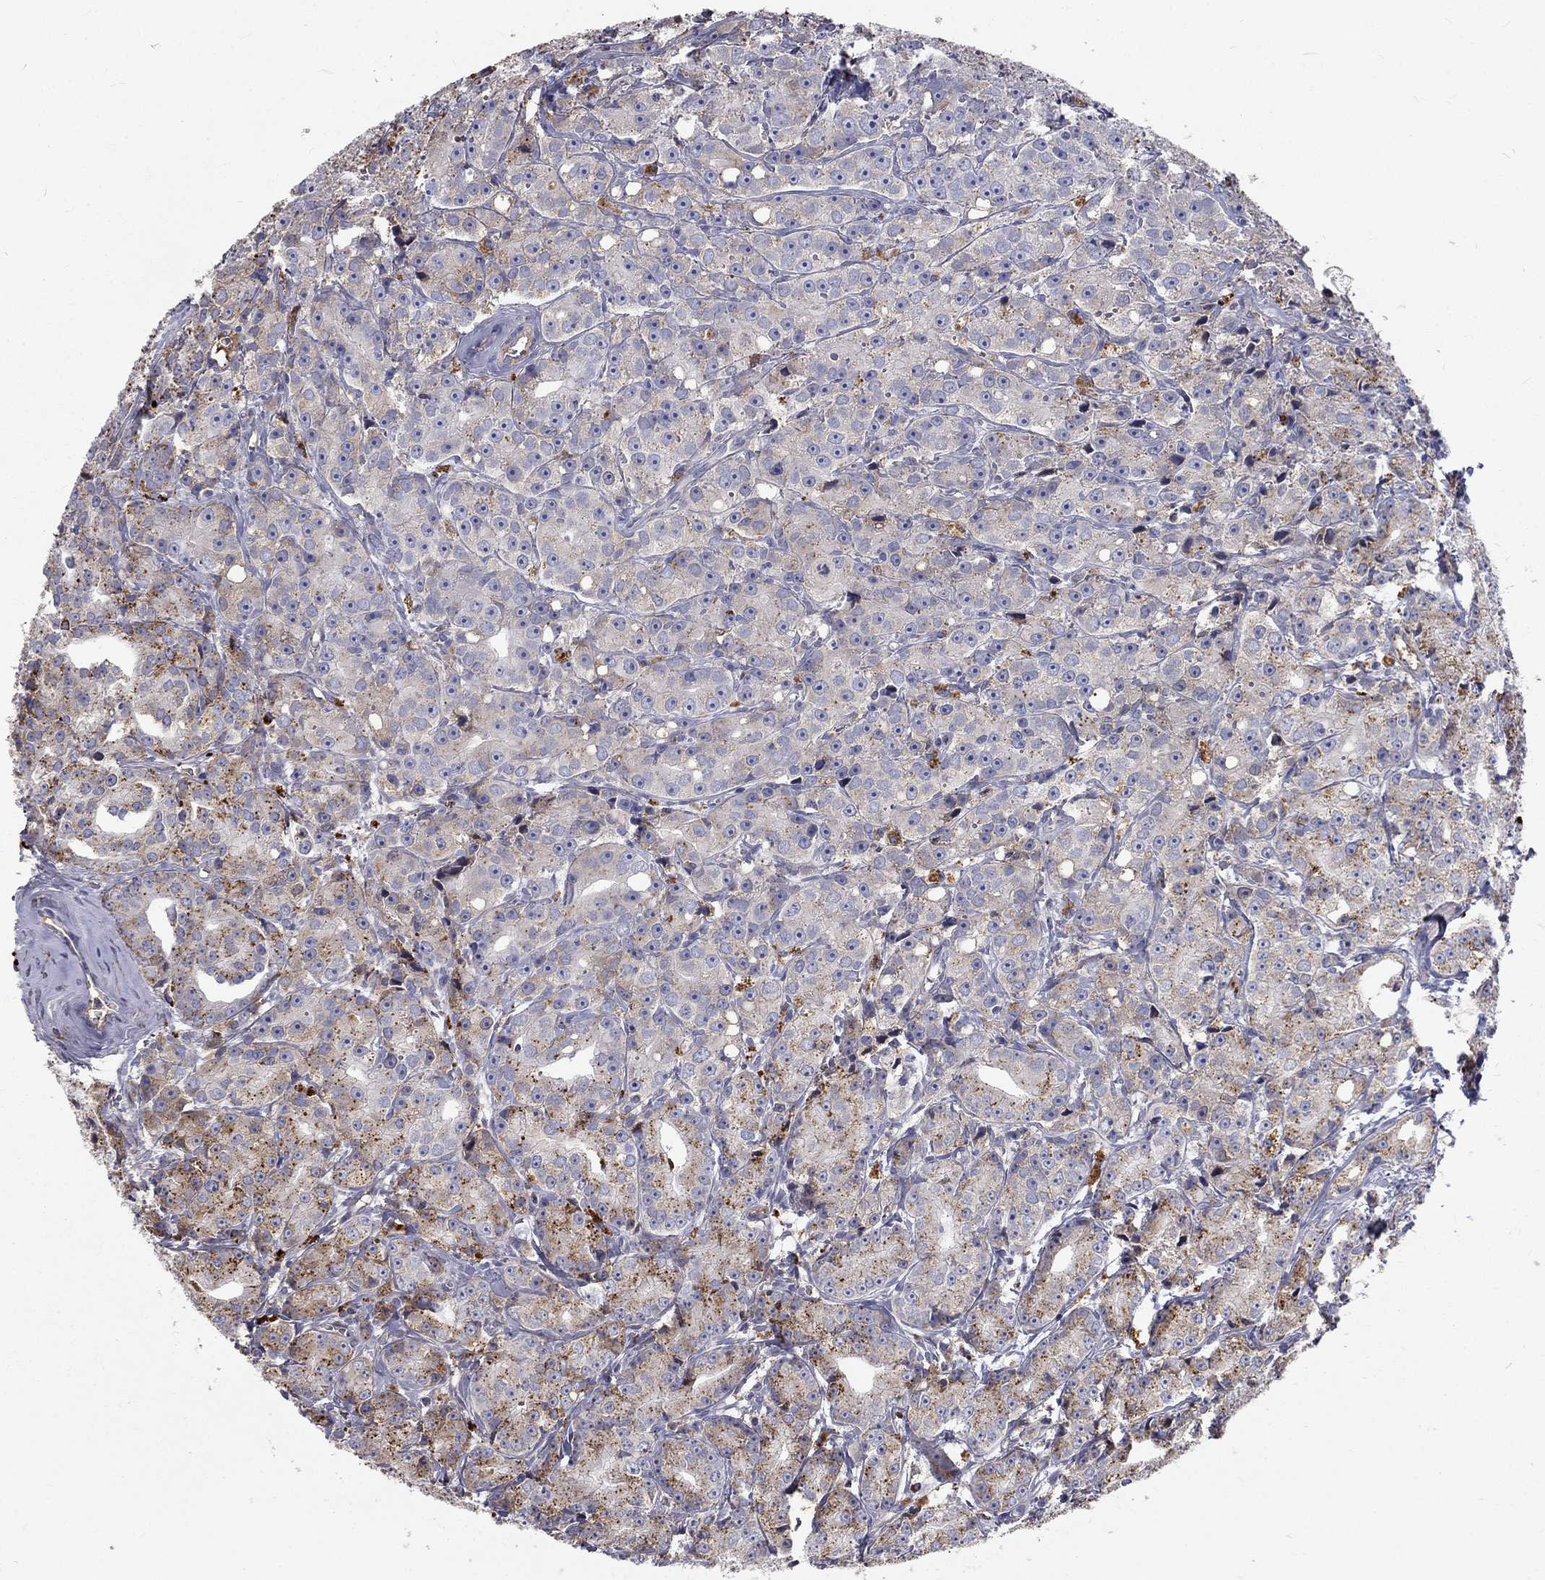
{"staining": {"intensity": "moderate", "quantity": "25%-75%", "location": "cytoplasmic/membranous"}, "tissue": "prostate cancer", "cell_type": "Tumor cells", "image_type": "cancer", "snomed": [{"axis": "morphology", "description": "Adenocarcinoma, Medium grade"}, {"axis": "topography", "description": "Prostate"}], "caption": "Prostate cancer (adenocarcinoma (medium-grade)) was stained to show a protein in brown. There is medium levels of moderate cytoplasmic/membranous expression in approximately 25%-75% of tumor cells. (DAB (3,3'-diaminobenzidine) IHC, brown staining for protein, blue staining for nuclei).", "gene": "EPDR1", "patient": {"sex": "male", "age": 74}}